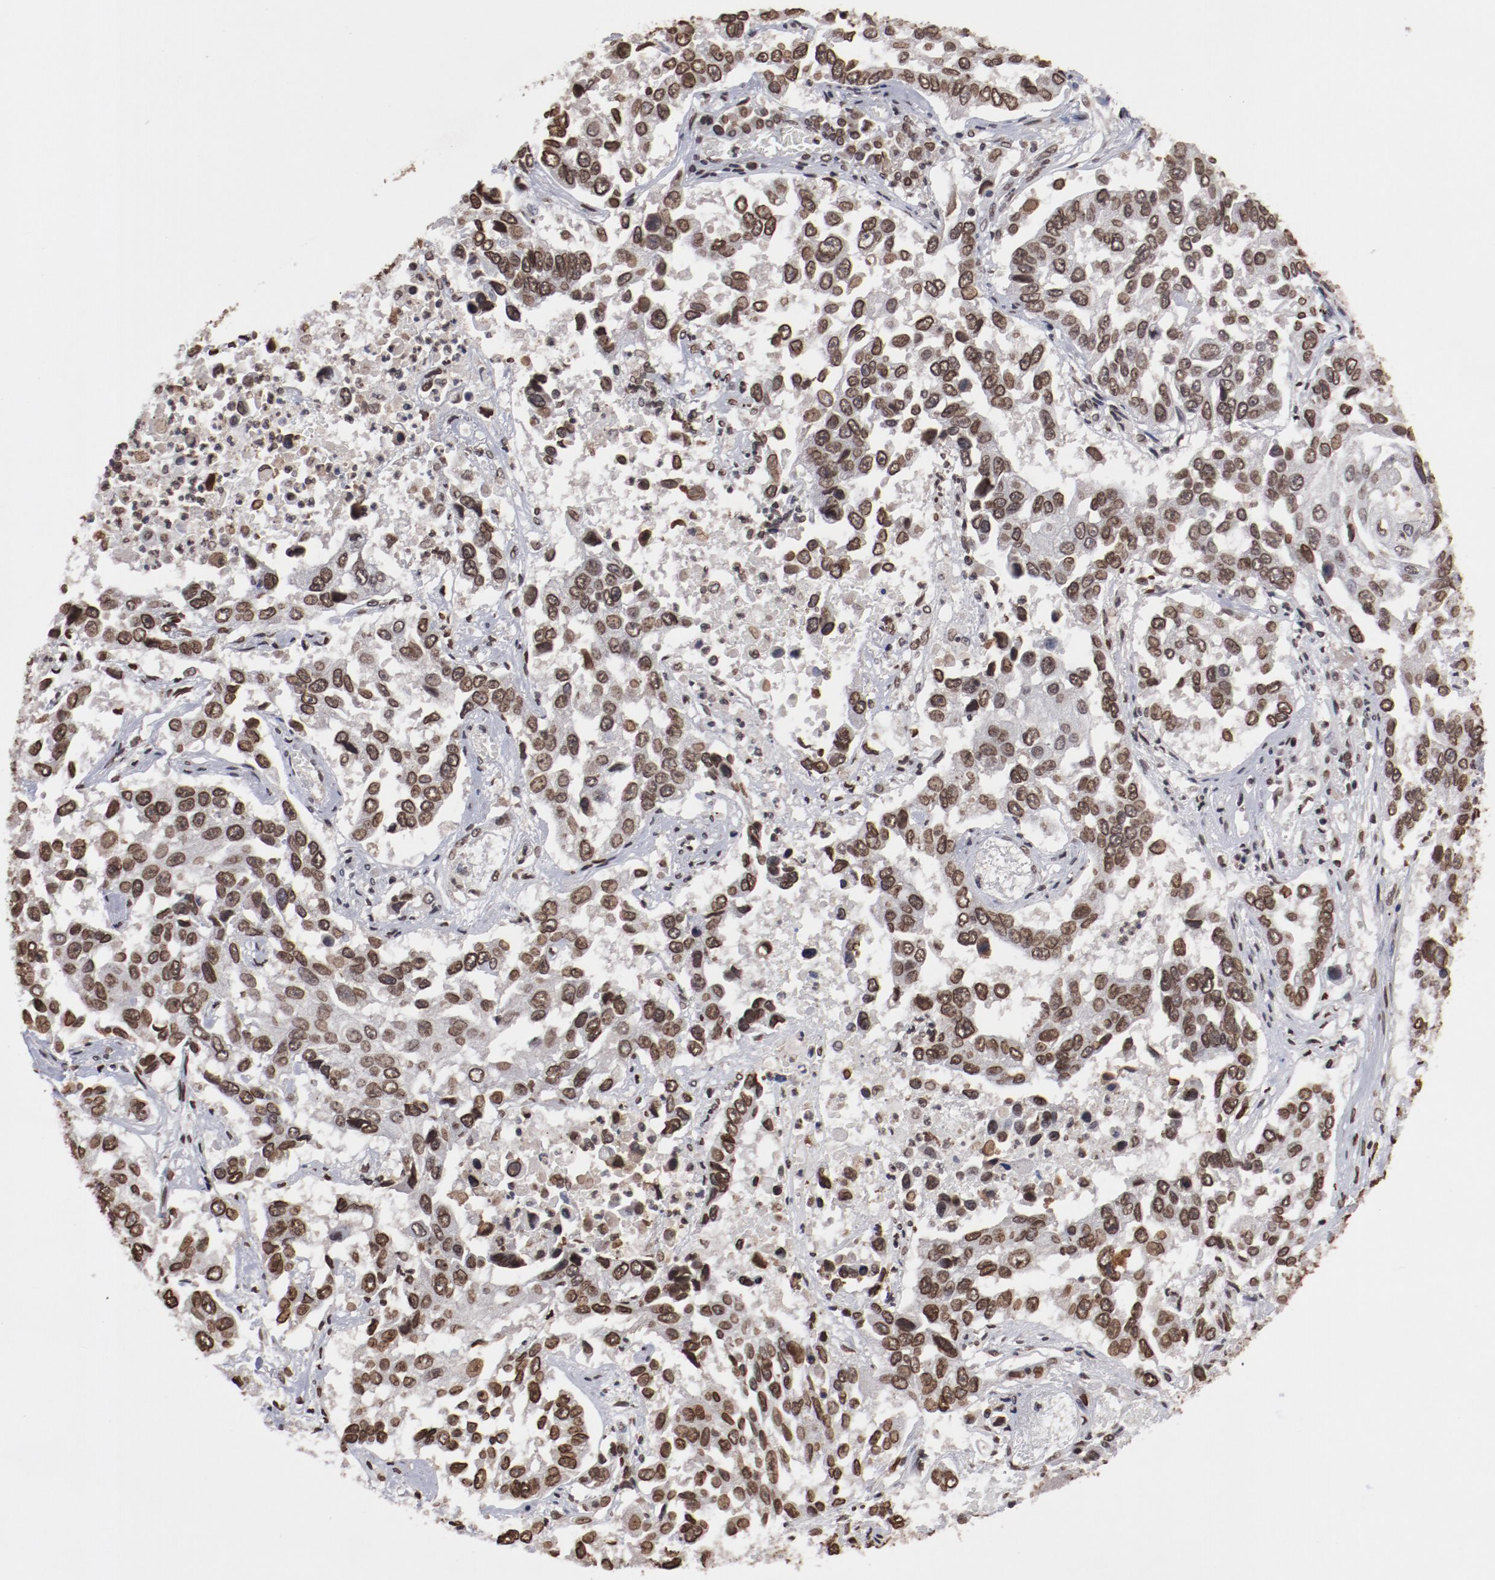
{"staining": {"intensity": "moderate", "quantity": ">75%", "location": "nuclear"}, "tissue": "lung cancer", "cell_type": "Tumor cells", "image_type": "cancer", "snomed": [{"axis": "morphology", "description": "Squamous cell carcinoma, NOS"}, {"axis": "topography", "description": "Lung"}], "caption": "Moderate nuclear positivity for a protein is seen in approximately >75% of tumor cells of lung cancer using IHC.", "gene": "AKT1", "patient": {"sex": "male", "age": 71}}